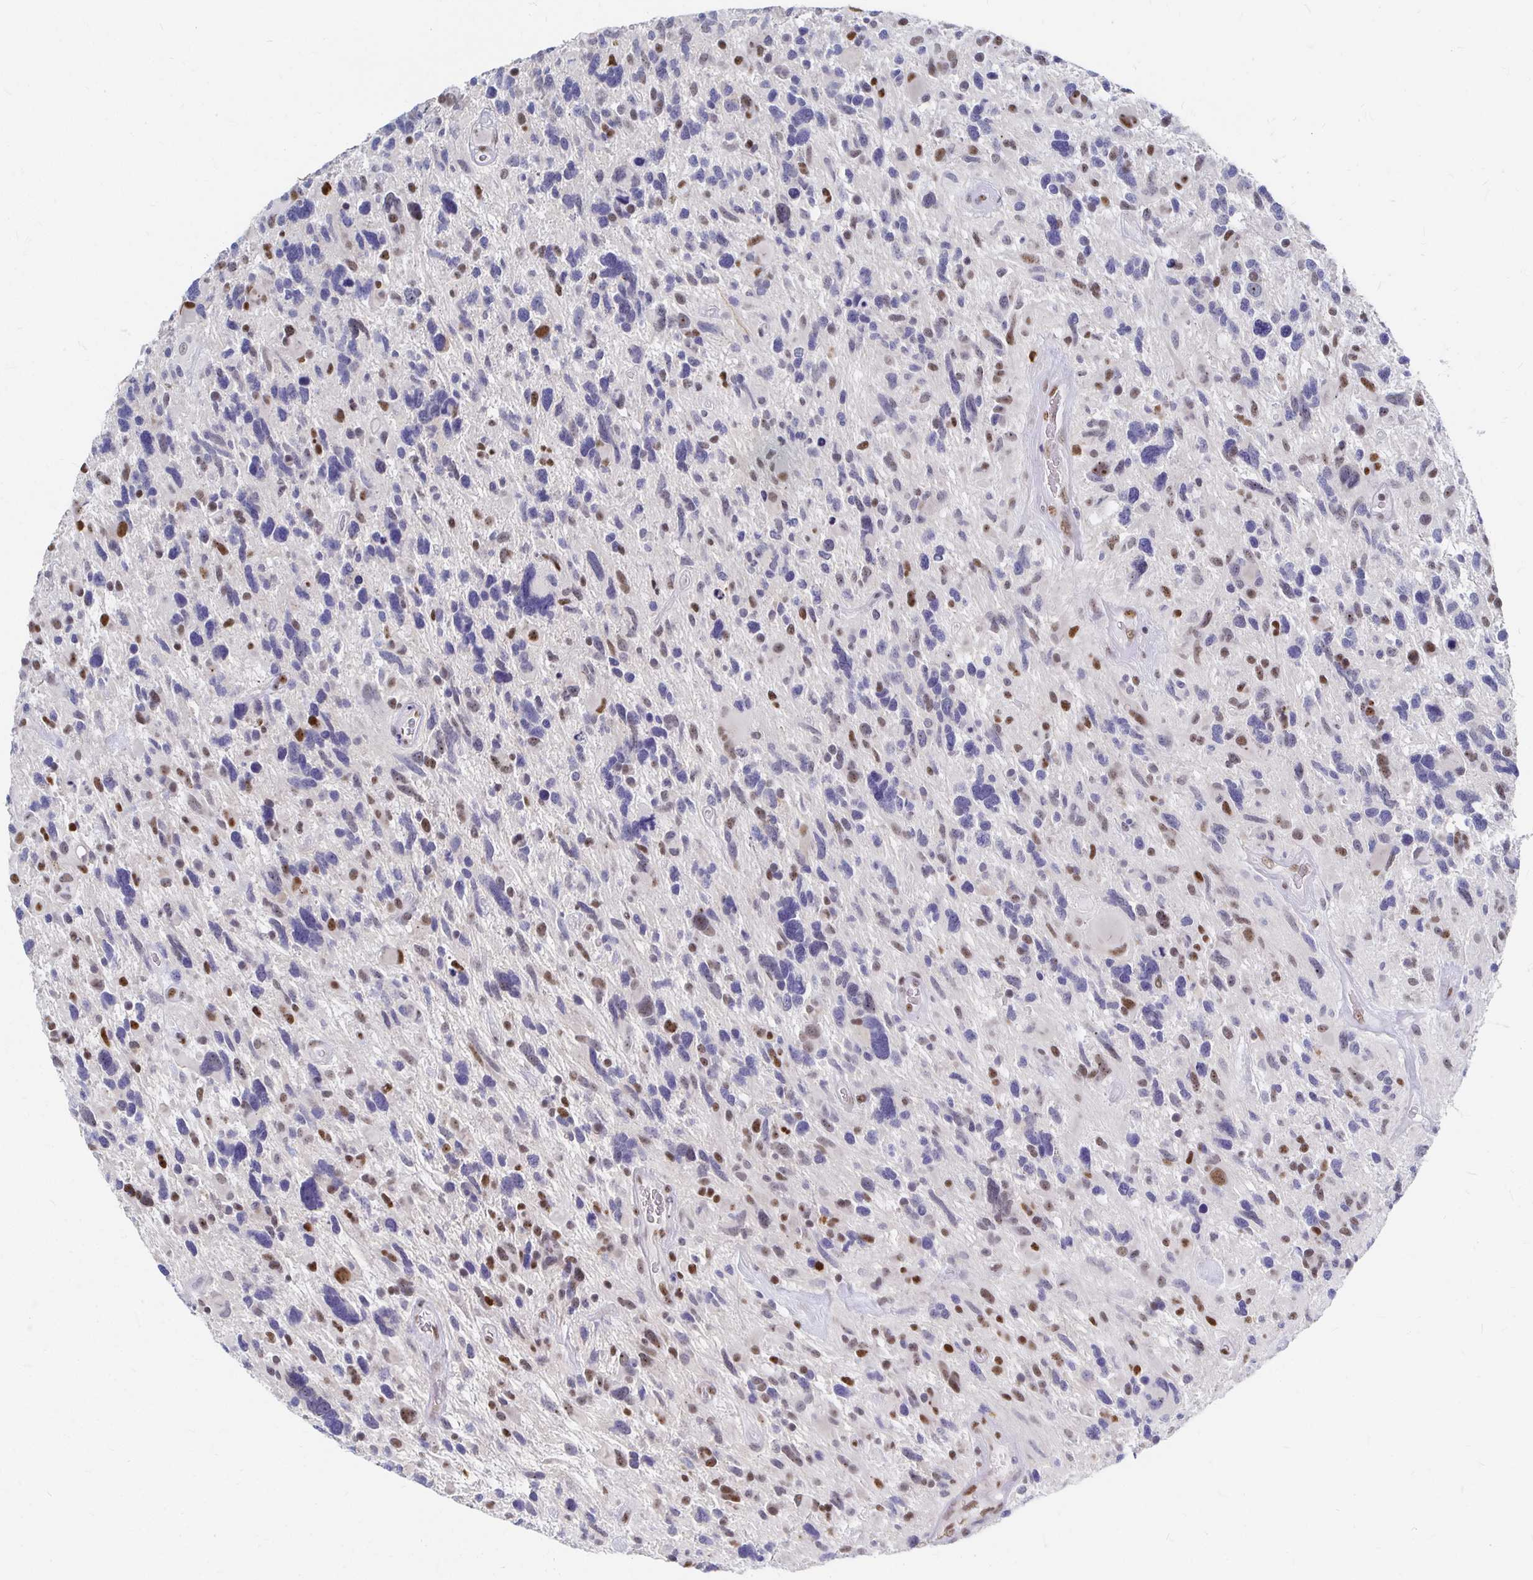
{"staining": {"intensity": "moderate", "quantity": "25%-75%", "location": "nuclear"}, "tissue": "glioma", "cell_type": "Tumor cells", "image_type": "cancer", "snomed": [{"axis": "morphology", "description": "Glioma, malignant, High grade"}, {"axis": "topography", "description": "Brain"}], "caption": "An immunohistochemistry histopathology image of tumor tissue is shown. Protein staining in brown labels moderate nuclear positivity in glioma within tumor cells. (Brightfield microscopy of DAB IHC at high magnification).", "gene": "CLIC3", "patient": {"sex": "male", "age": 49}}